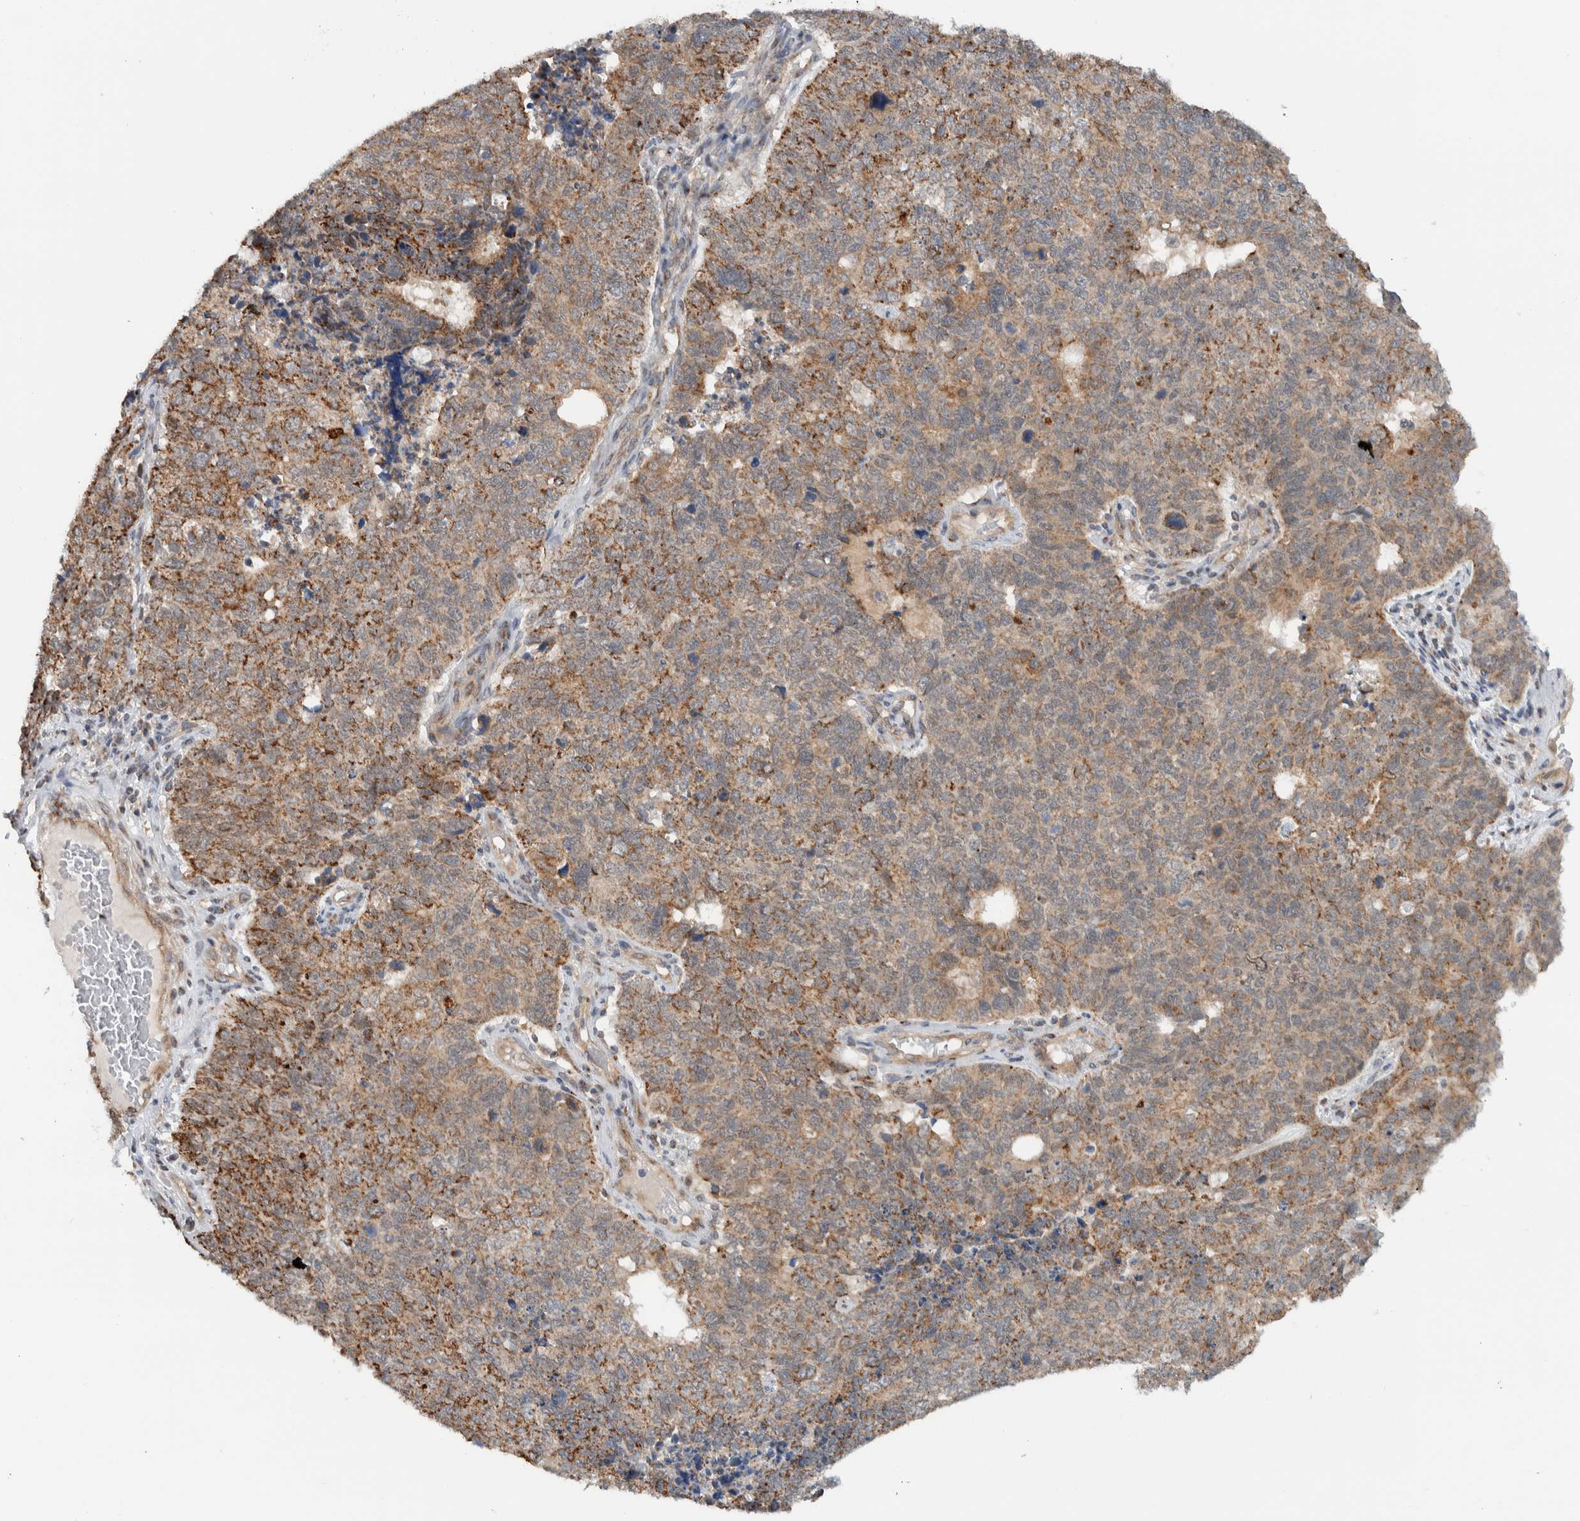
{"staining": {"intensity": "moderate", "quantity": "25%-75%", "location": "cytoplasmic/membranous"}, "tissue": "cervical cancer", "cell_type": "Tumor cells", "image_type": "cancer", "snomed": [{"axis": "morphology", "description": "Squamous cell carcinoma, NOS"}, {"axis": "topography", "description": "Cervix"}], "caption": "Tumor cells exhibit medium levels of moderate cytoplasmic/membranous staining in approximately 25%-75% of cells in human cervical squamous cell carcinoma. (Brightfield microscopy of DAB IHC at high magnification).", "gene": "RERE", "patient": {"sex": "female", "age": 63}}